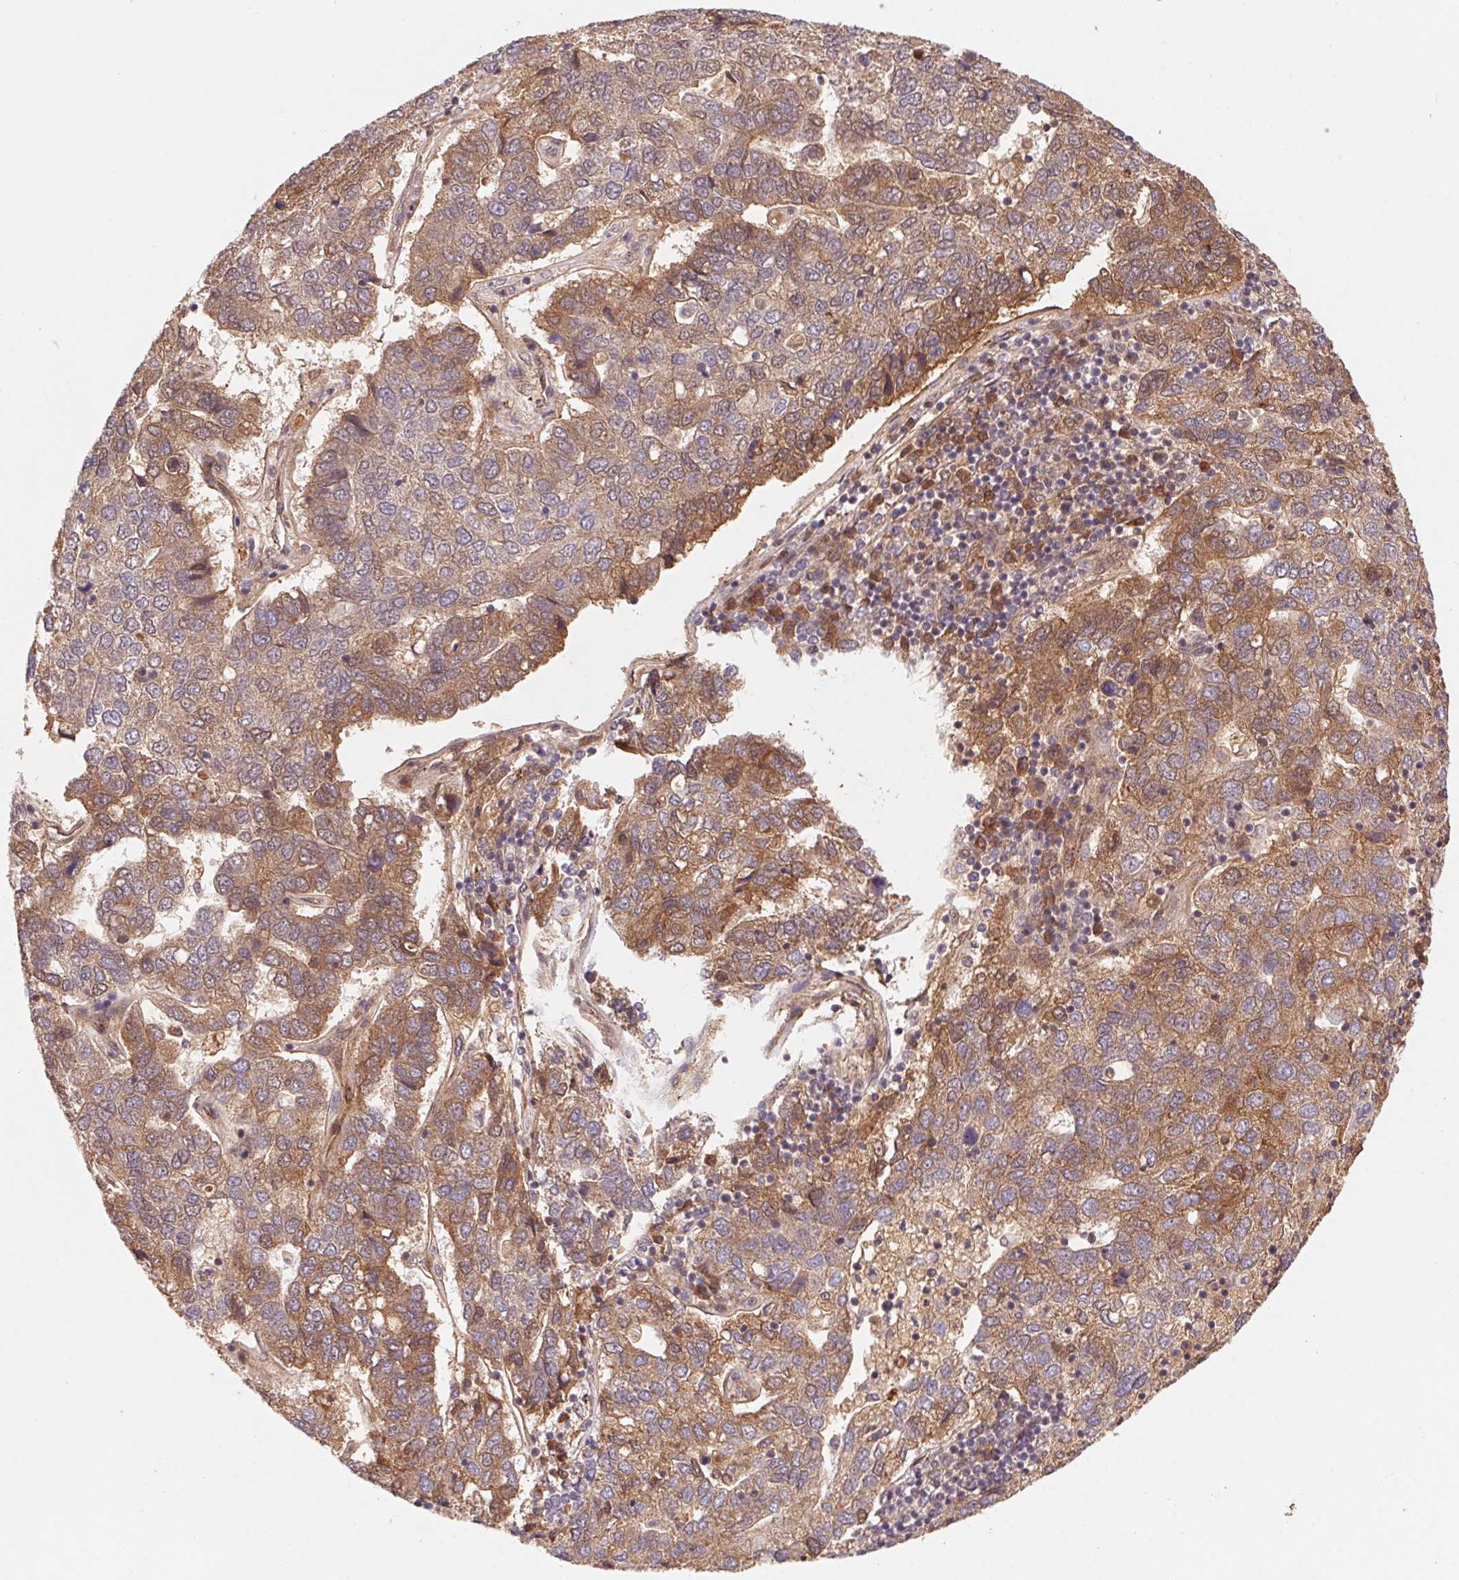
{"staining": {"intensity": "moderate", "quantity": ">75%", "location": "cytoplasmic/membranous"}, "tissue": "pancreatic cancer", "cell_type": "Tumor cells", "image_type": "cancer", "snomed": [{"axis": "morphology", "description": "Adenocarcinoma, NOS"}, {"axis": "topography", "description": "Pancreas"}], "caption": "Tumor cells demonstrate medium levels of moderate cytoplasmic/membranous expression in approximately >75% of cells in pancreatic cancer (adenocarcinoma). The protein of interest is stained brown, and the nuclei are stained in blue (DAB (3,3'-diaminobenzidine) IHC with brightfield microscopy, high magnification).", "gene": "SLC52A2", "patient": {"sex": "female", "age": 61}}